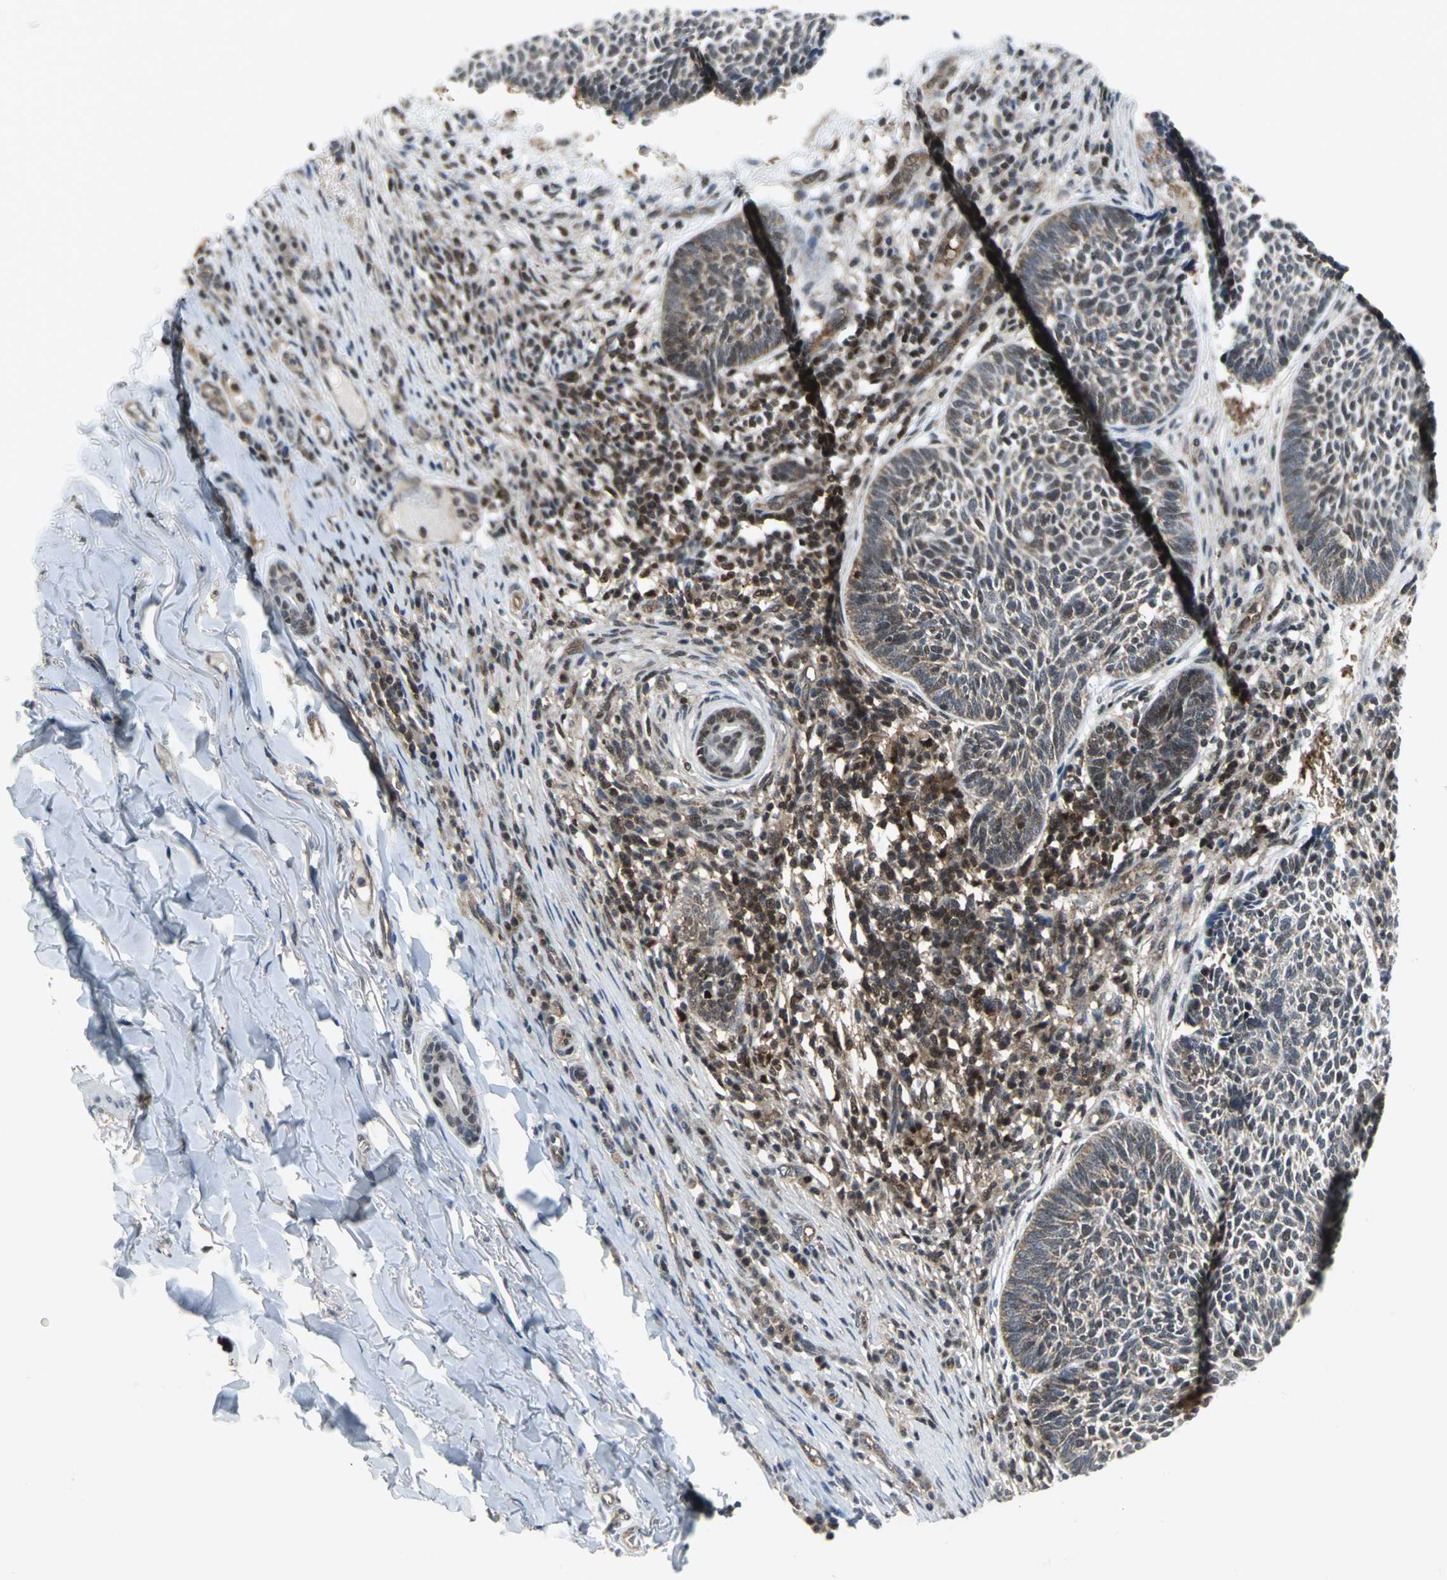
{"staining": {"intensity": "weak", "quantity": "25%-75%", "location": "cytoplasmic/membranous"}, "tissue": "skin cancer", "cell_type": "Tumor cells", "image_type": "cancer", "snomed": [{"axis": "morphology", "description": "Normal tissue, NOS"}, {"axis": "morphology", "description": "Basal cell carcinoma"}, {"axis": "topography", "description": "Skin"}], "caption": "Skin cancer was stained to show a protein in brown. There is low levels of weak cytoplasmic/membranous expression in about 25%-75% of tumor cells.", "gene": "PSMA4", "patient": {"sex": "male", "age": 87}}